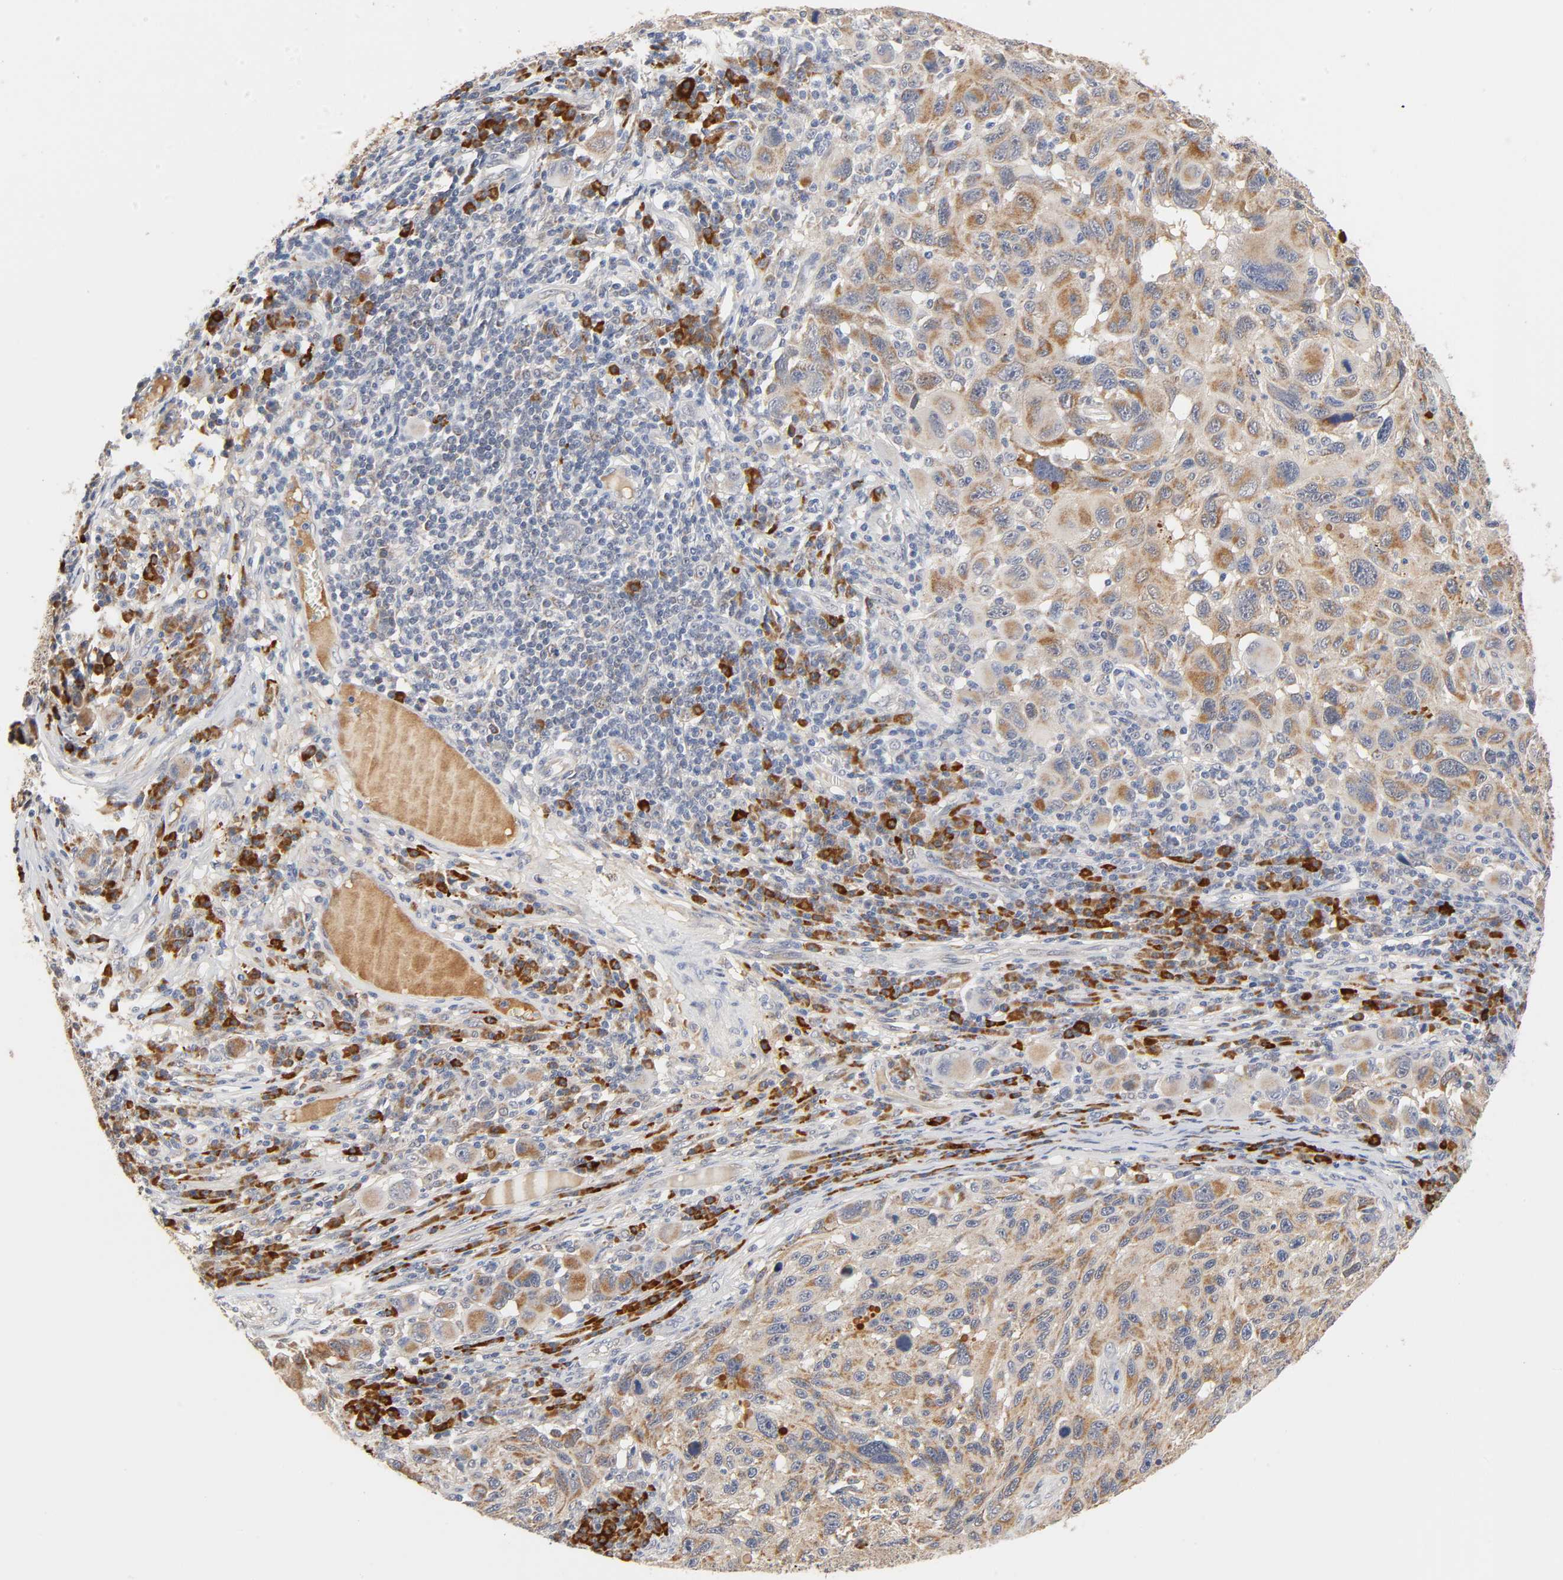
{"staining": {"intensity": "moderate", "quantity": ">75%", "location": "cytoplasmic/membranous"}, "tissue": "melanoma", "cell_type": "Tumor cells", "image_type": "cancer", "snomed": [{"axis": "morphology", "description": "Malignant melanoma, NOS"}, {"axis": "topography", "description": "Skin"}], "caption": "Immunohistochemistry (IHC) staining of melanoma, which reveals medium levels of moderate cytoplasmic/membranous expression in approximately >75% of tumor cells indicating moderate cytoplasmic/membranous protein positivity. The staining was performed using DAB (3,3'-diaminobenzidine) (brown) for protein detection and nuclei were counterstained in hematoxylin (blue).", "gene": "GSTZ1", "patient": {"sex": "male", "age": 53}}